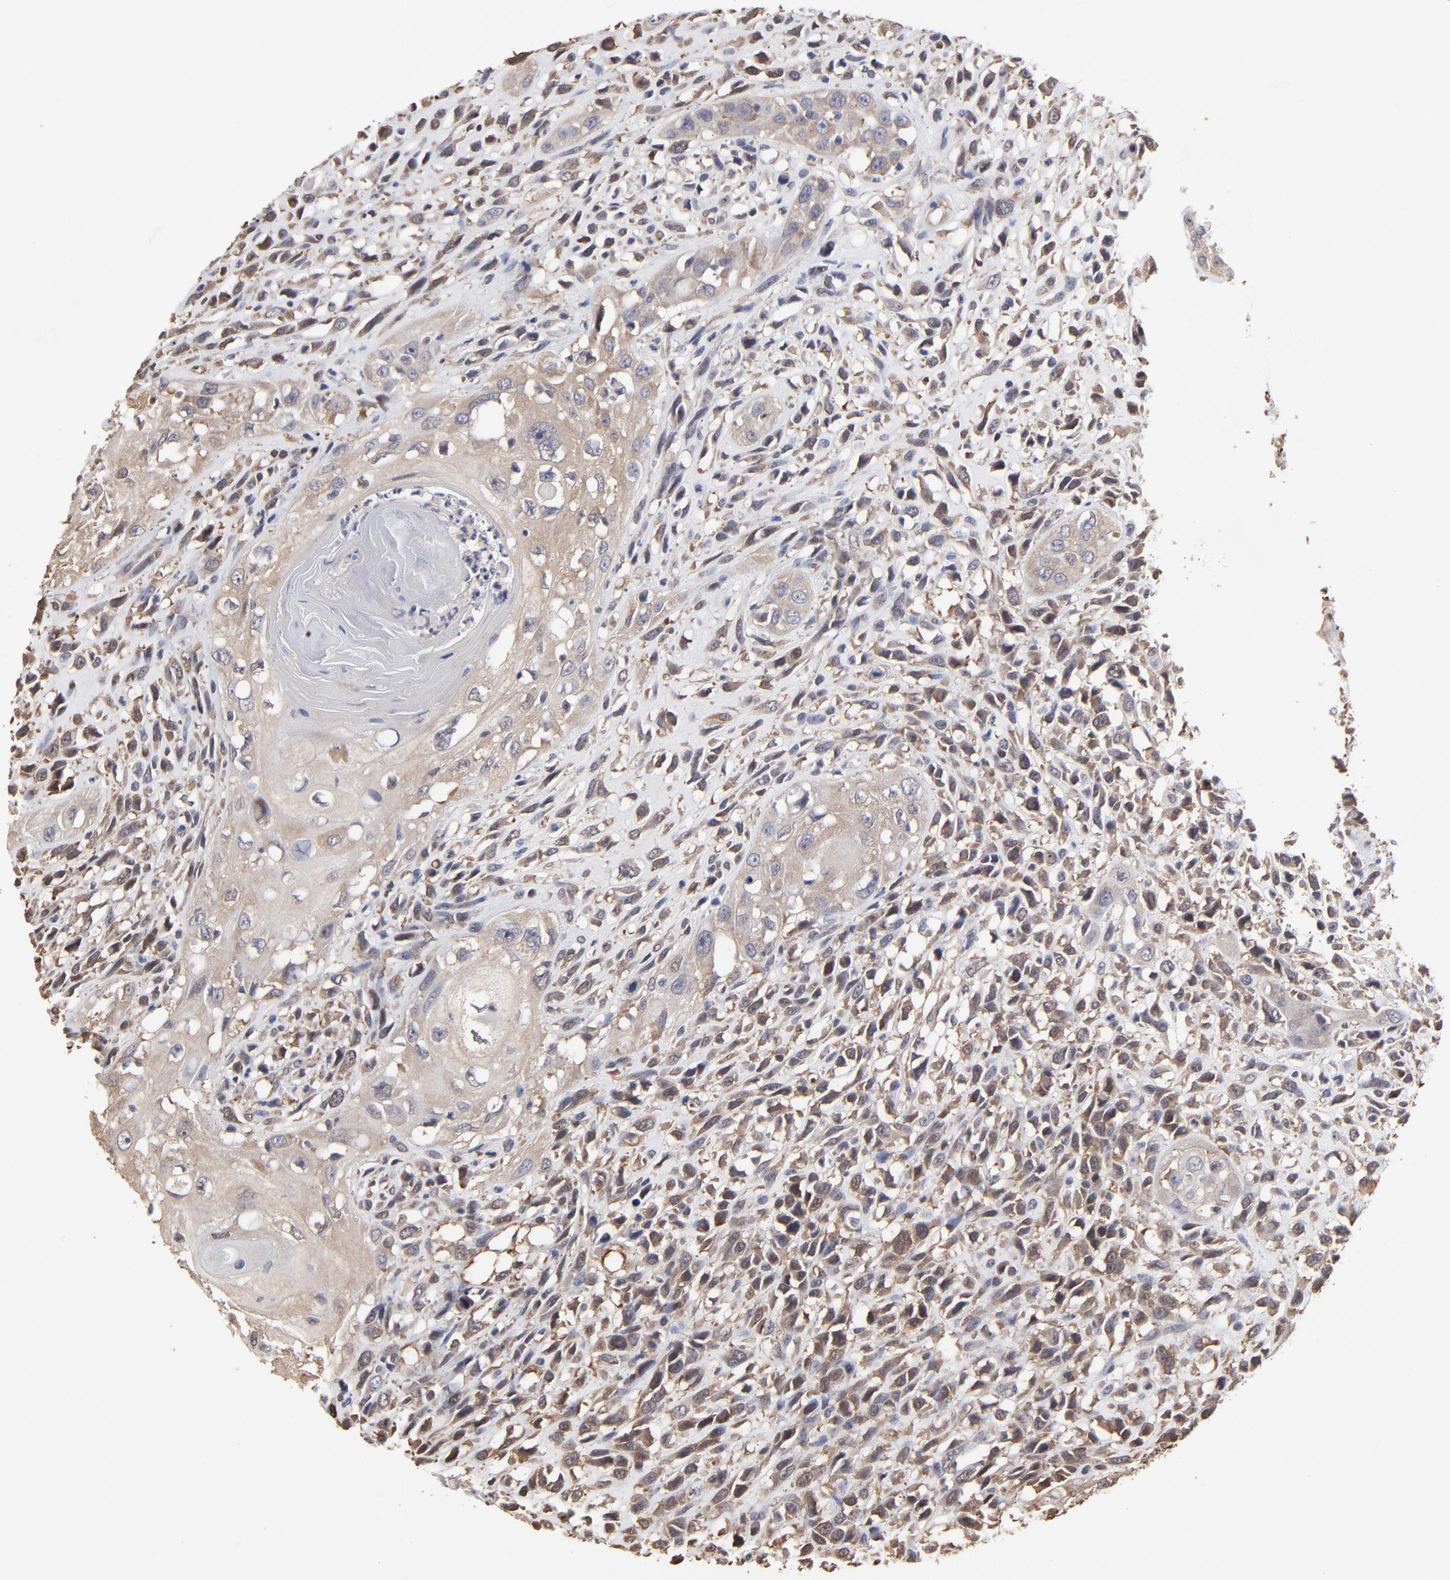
{"staining": {"intensity": "weak", "quantity": ">75%", "location": "cytoplasmic/membranous,nuclear"}, "tissue": "head and neck cancer", "cell_type": "Tumor cells", "image_type": "cancer", "snomed": [{"axis": "morphology", "description": "Necrosis, NOS"}, {"axis": "morphology", "description": "Neoplasm, malignant, NOS"}, {"axis": "topography", "description": "Salivary gland"}, {"axis": "topography", "description": "Head-Neck"}], "caption": "Immunohistochemistry (IHC) of human head and neck malignant neoplasm reveals low levels of weak cytoplasmic/membranous and nuclear staining in about >75% of tumor cells. The protein of interest is shown in brown color, while the nuclei are stained blue.", "gene": "CCT2", "patient": {"sex": "male", "age": 43}}